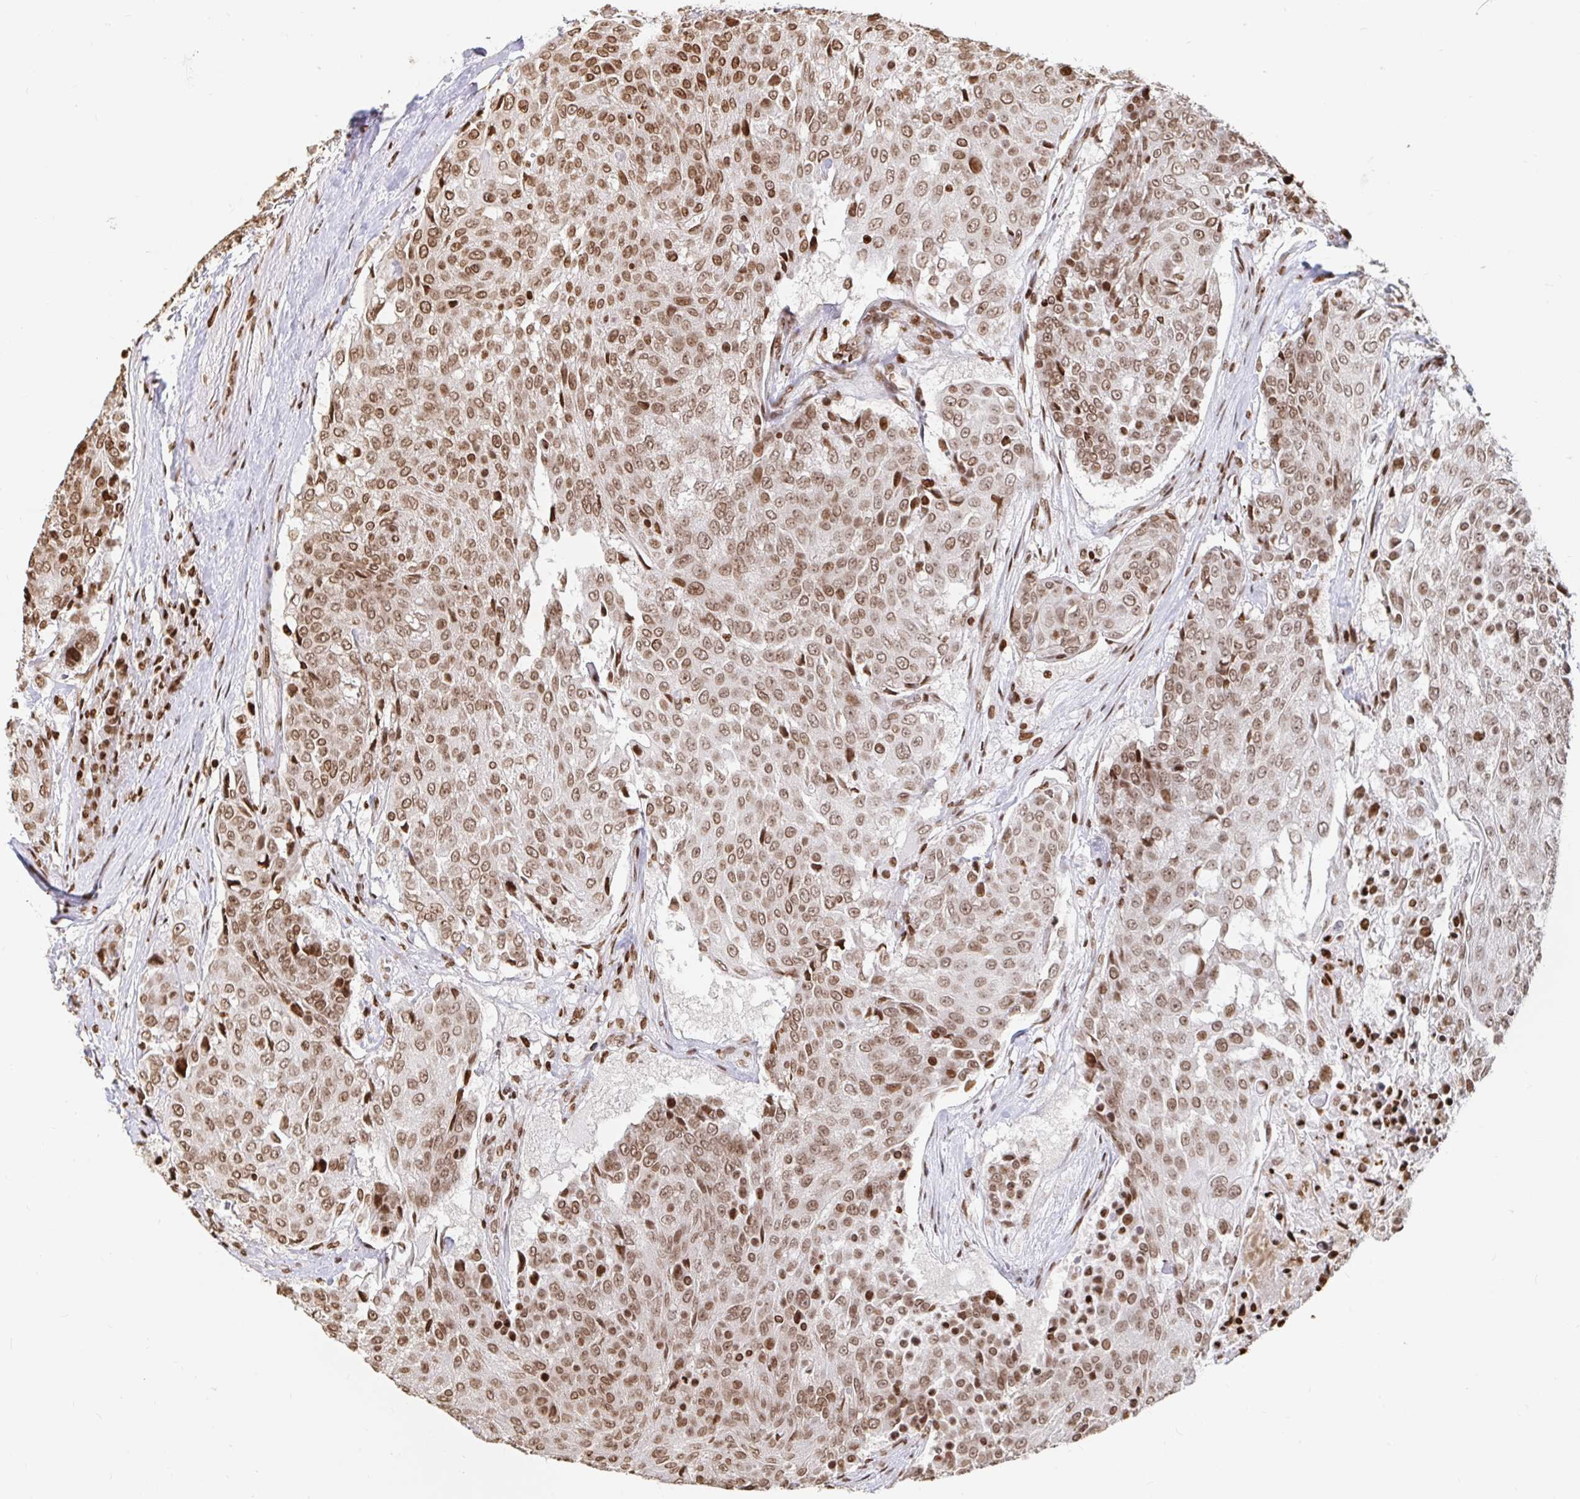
{"staining": {"intensity": "moderate", "quantity": ">75%", "location": "nuclear"}, "tissue": "urothelial cancer", "cell_type": "Tumor cells", "image_type": "cancer", "snomed": [{"axis": "morphology", "description": "Urothelial carcinoma, High grade"}, {"axis": "topography", "description": "Urinary bladder"}], "caption": "Protein staining displays moderate nuclear staining in about >75% of tumor cells in urothelial cancer.", "gene": "H2BC5", "patient": {"sex": "female", "age": 63}}